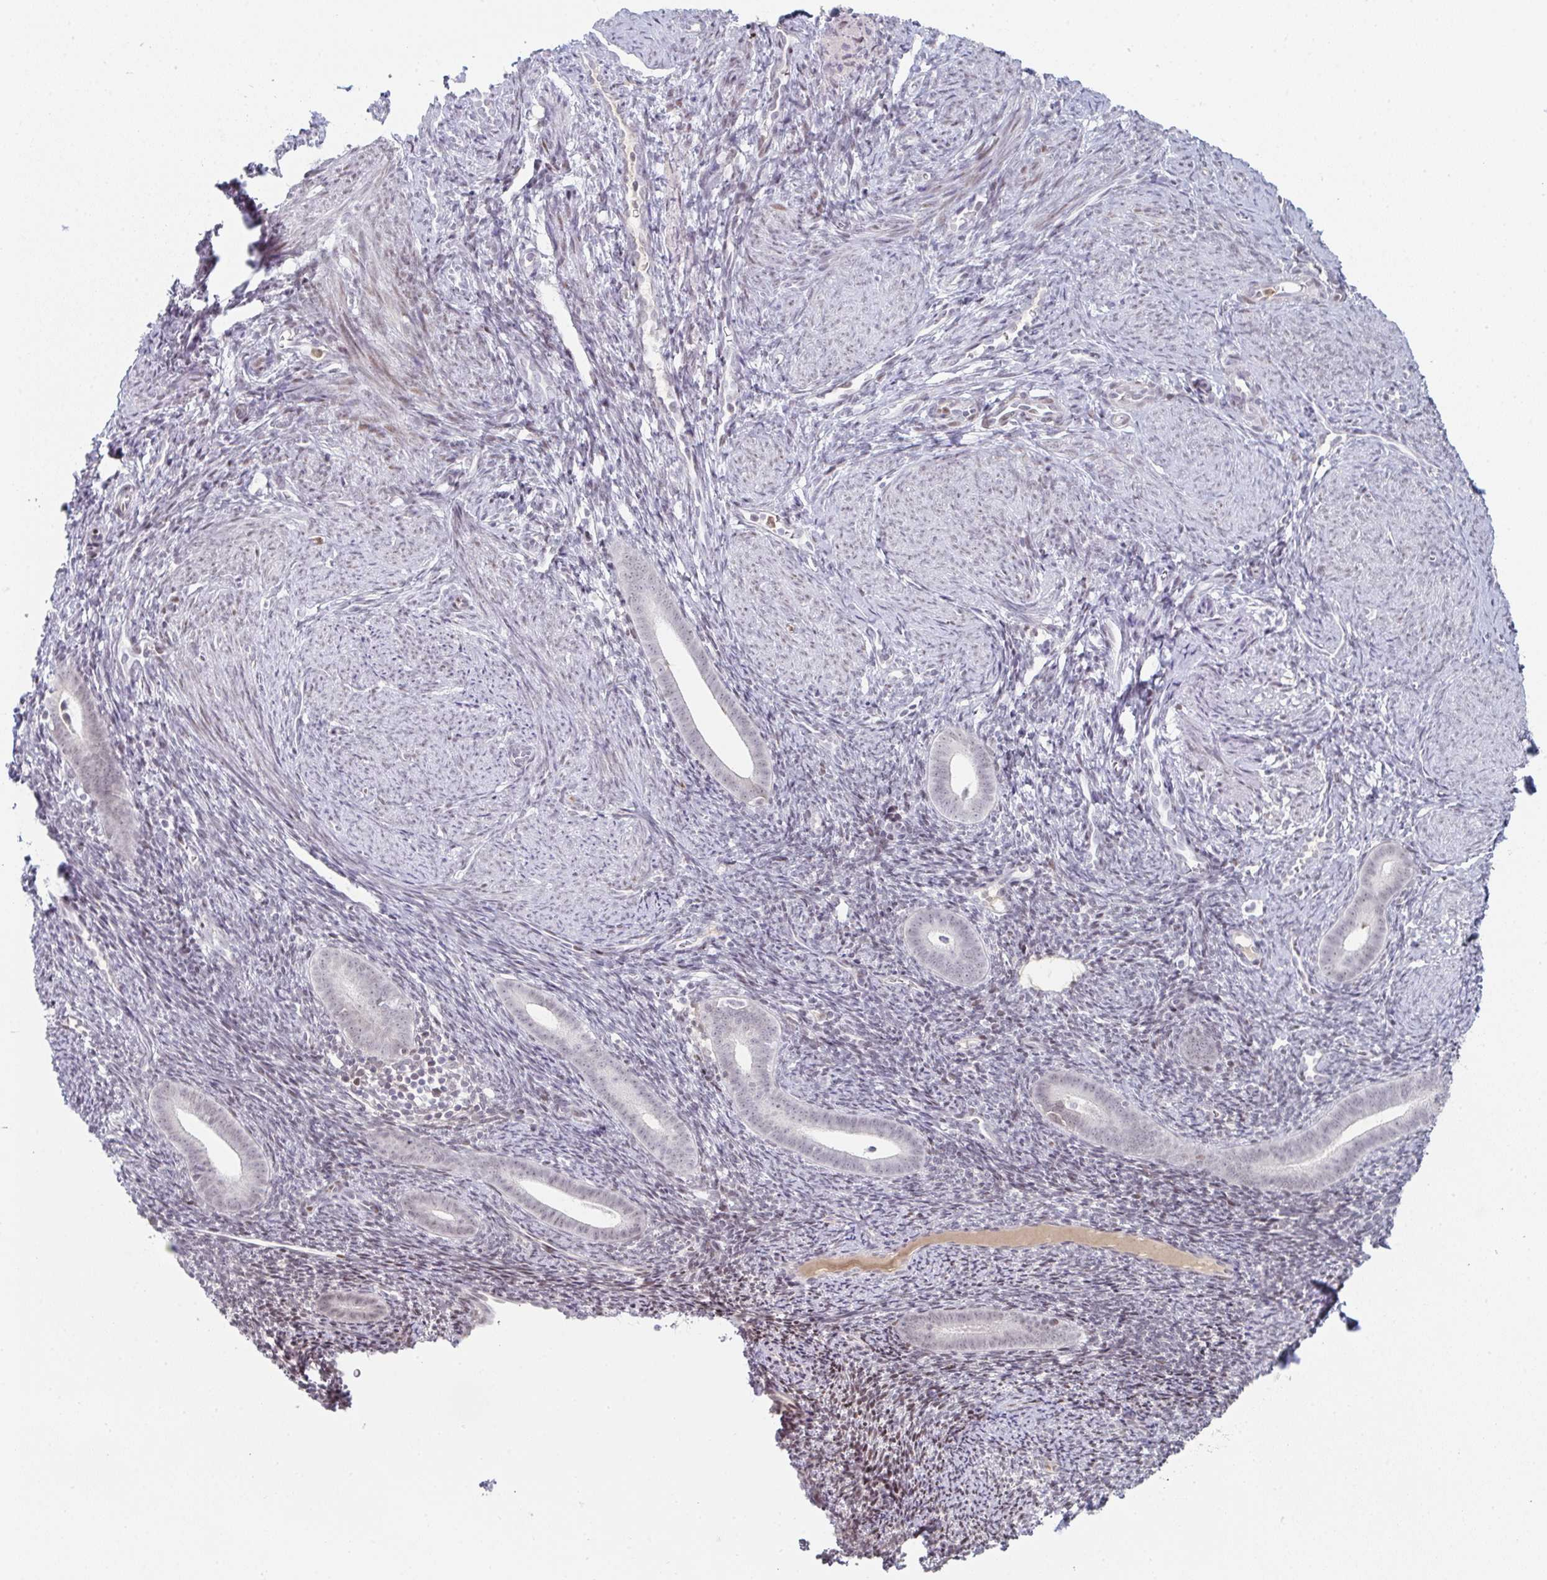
{"staining": {"intensity": "weak", "quantity": "<25%", "location": "nuclear"}, "tissue": "endometrium", "cell_type": "Cells in endometrial stroma", "image_type": "normal", "snomed": [{"axis": "morphology", "description": "Normal tissue, NOS"}, {"axis": "topography", "description": "Endometrium"}], "caption": "A histopathology image of endometrium stained for a protein demonstrates no brown staining in cells in endometrial stroma.", "gene": "LIN54", "patient": {"sex": "female", "age": 39}}